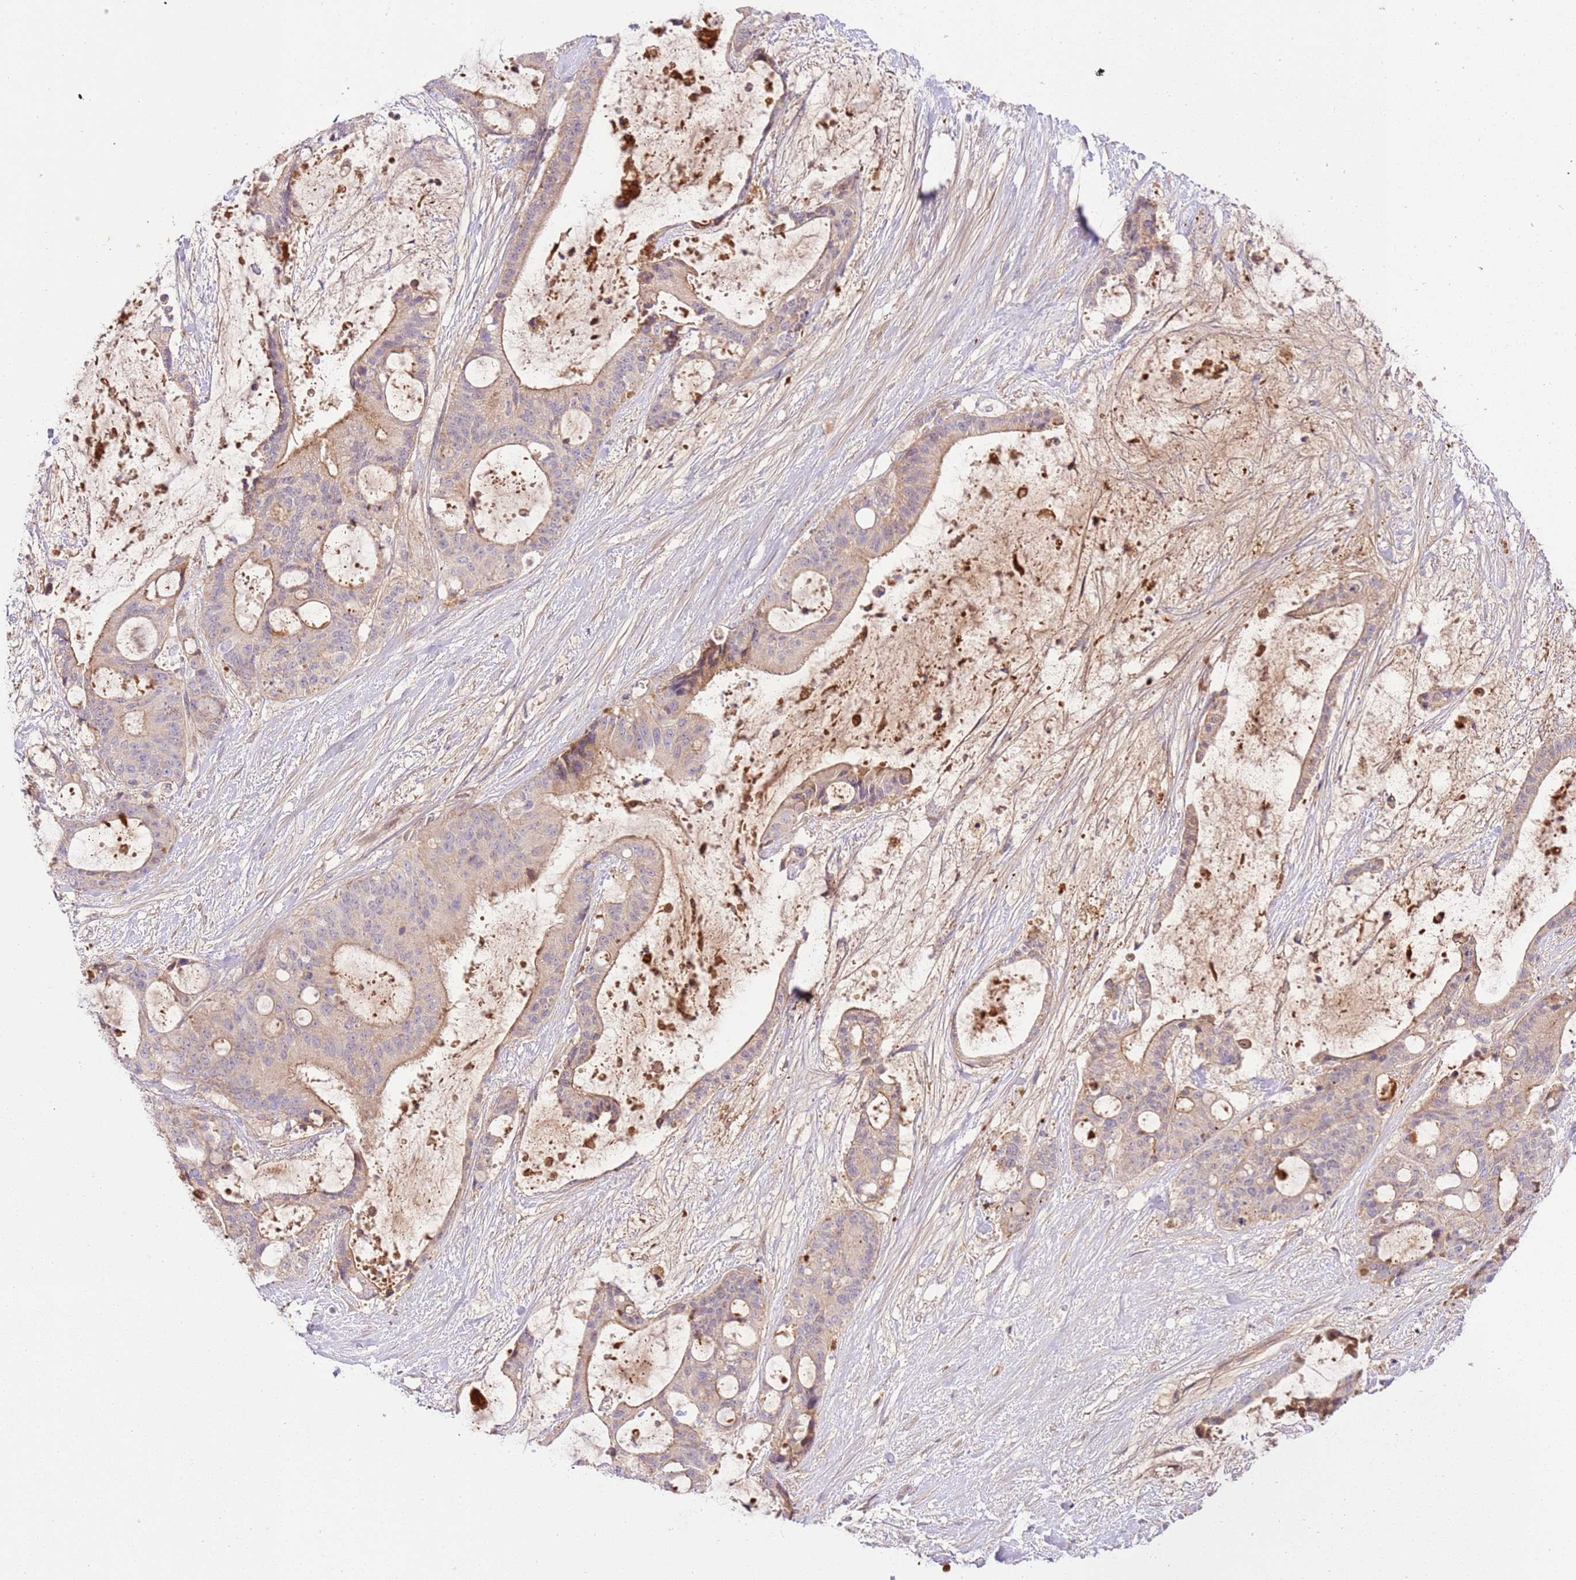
{"staining": {"intensity": "weak", "quantity": "25%-75%", "location": "cytoplasmic/membranous"}, "tissue": "liver cancer", "cell_type": "Tumor cells", "image_type": "cancer", "snomed": [{"axis": "morphology", "description": "Normal tissue, NOS"}, {"axis": "morphology", "description": "Cholangiocarcinoma"}, {"axis": "topography", "description": "Liver"}, {"axis": "topography", "description": "Peripheral nerve tissue"}], "caption": "Protein expression analysis of cholangiocarcinoma (liver) exhibits weak cytoplasmic/membranous expression in about 25%-75% of tumor cells. Immunohistochemistry (ihc) stains the protein in brown and the nuclei are stained blue.", "gene": "C8G", "patient": {"sex": "female", "age": 73}}